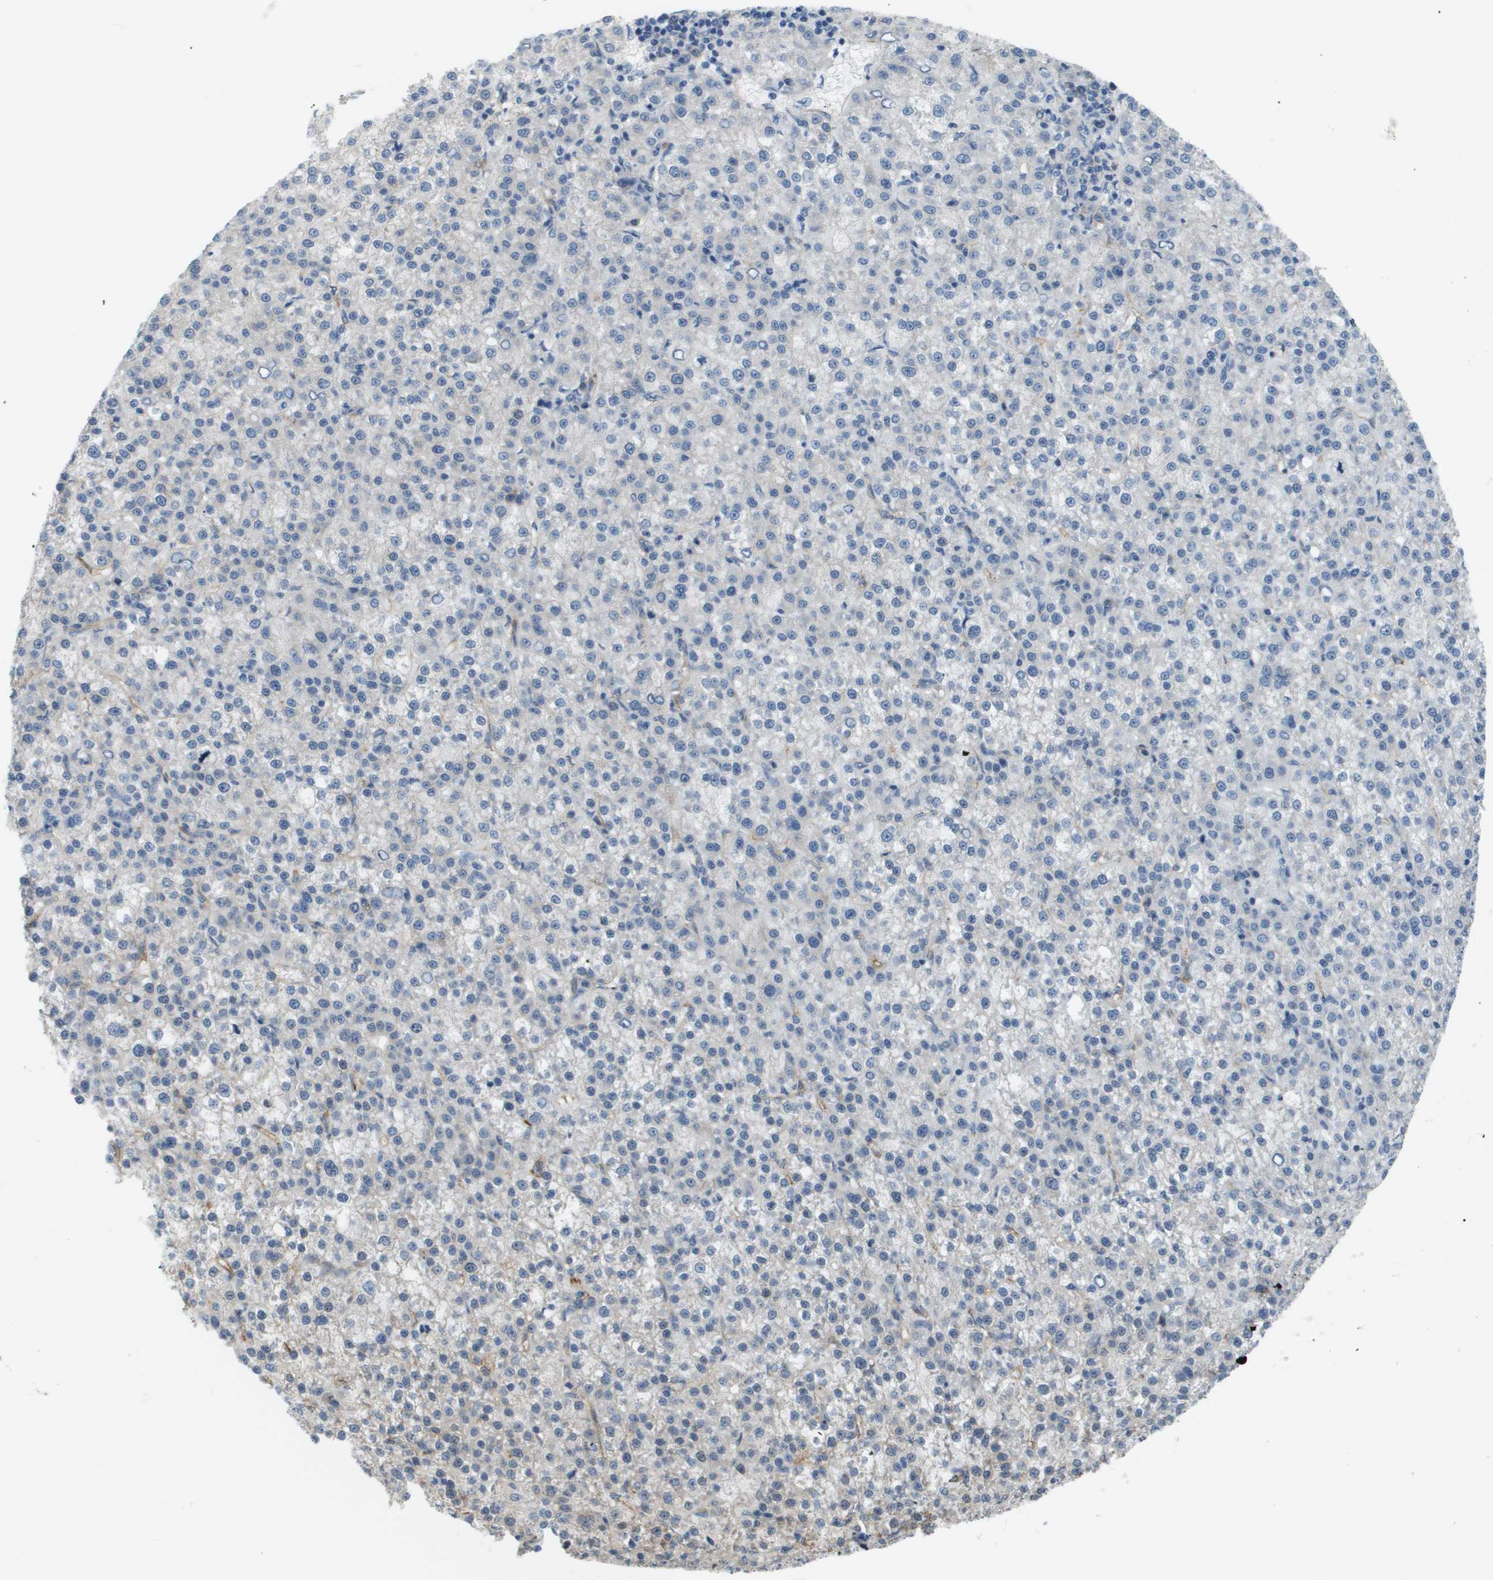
{"staining": {"intensity": "negative", "quantity": "none", "location": "none"}, "tissue": "liver cancer", "cell_type": "Tumor cells", "image_type": "cancer", "snomed": [{"axis": "morphology", "description": "Carcinoma, Hepatocellular, NOS"}, {"axis": "topography", "description": "Liver"}], "caption": "Immunohistochemistry histopathology image of neoplastic tissue: liver cancer stained with DAB (3,3'-diaminobenzidine) demonstrates no significant protein expression in tumor cells.", "gene": "OTUD5", "patient": {"sex": "female", "age": 58}}